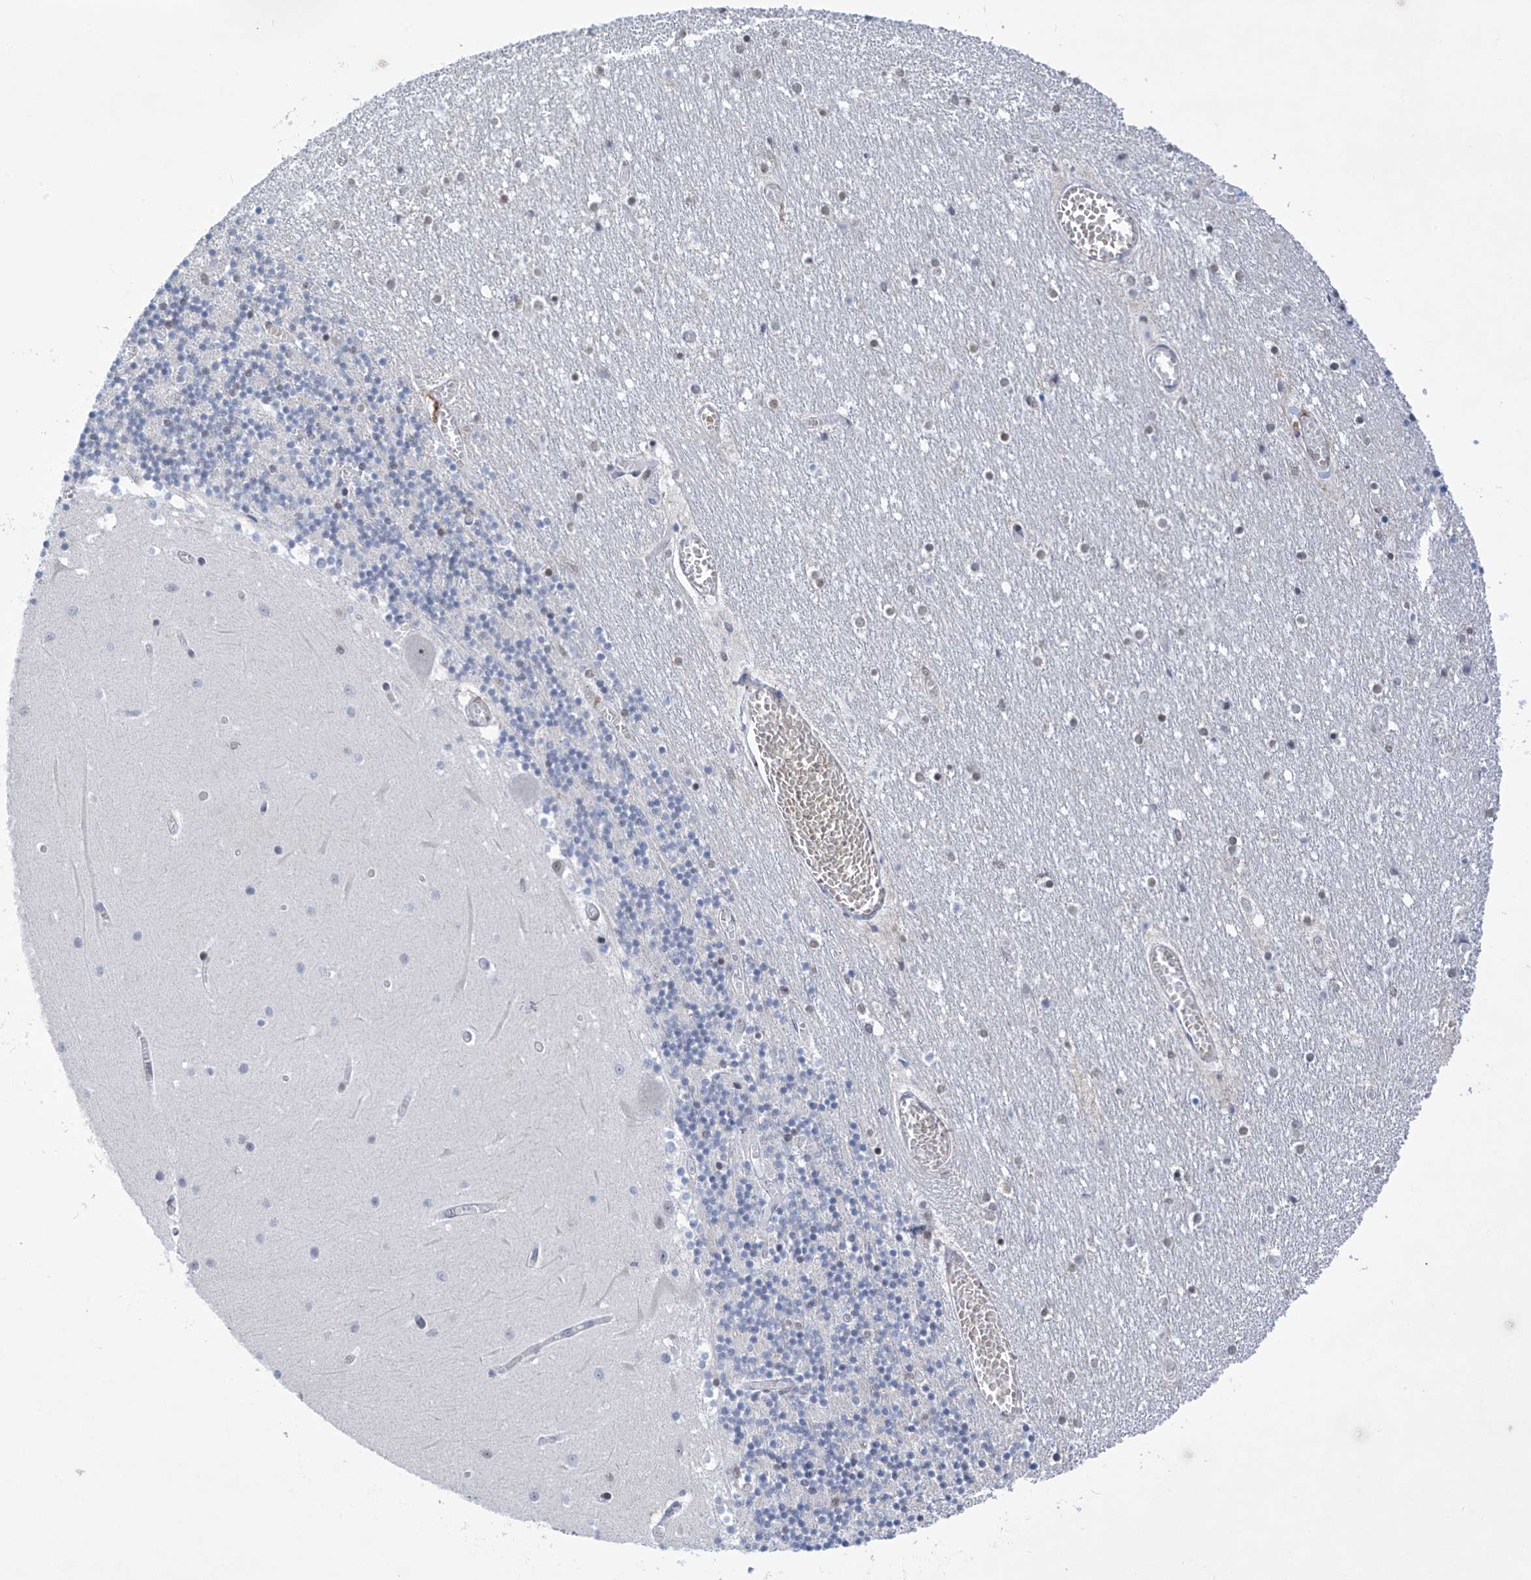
{"staining": {"intensity": "negative", "quantity": "none", "location": "none"}, "tissue": "cerebellum", "cell_type": "Cells in granular layer", "image_type": "normal", "snomed": [{"axis": "morphology", "description": "Normal tissue, NOS"}, {"axis": "topography", "description": "Cerebellum"}], "caption": "The IHC image has no significant expression in cells in granular layer of cerebellum. (DAB (3,3'-diaminobenzidine) IHC with hematoxylin counter stain).", "gene": "MSL3", "patient": {"sex": "female", "age": 28}}